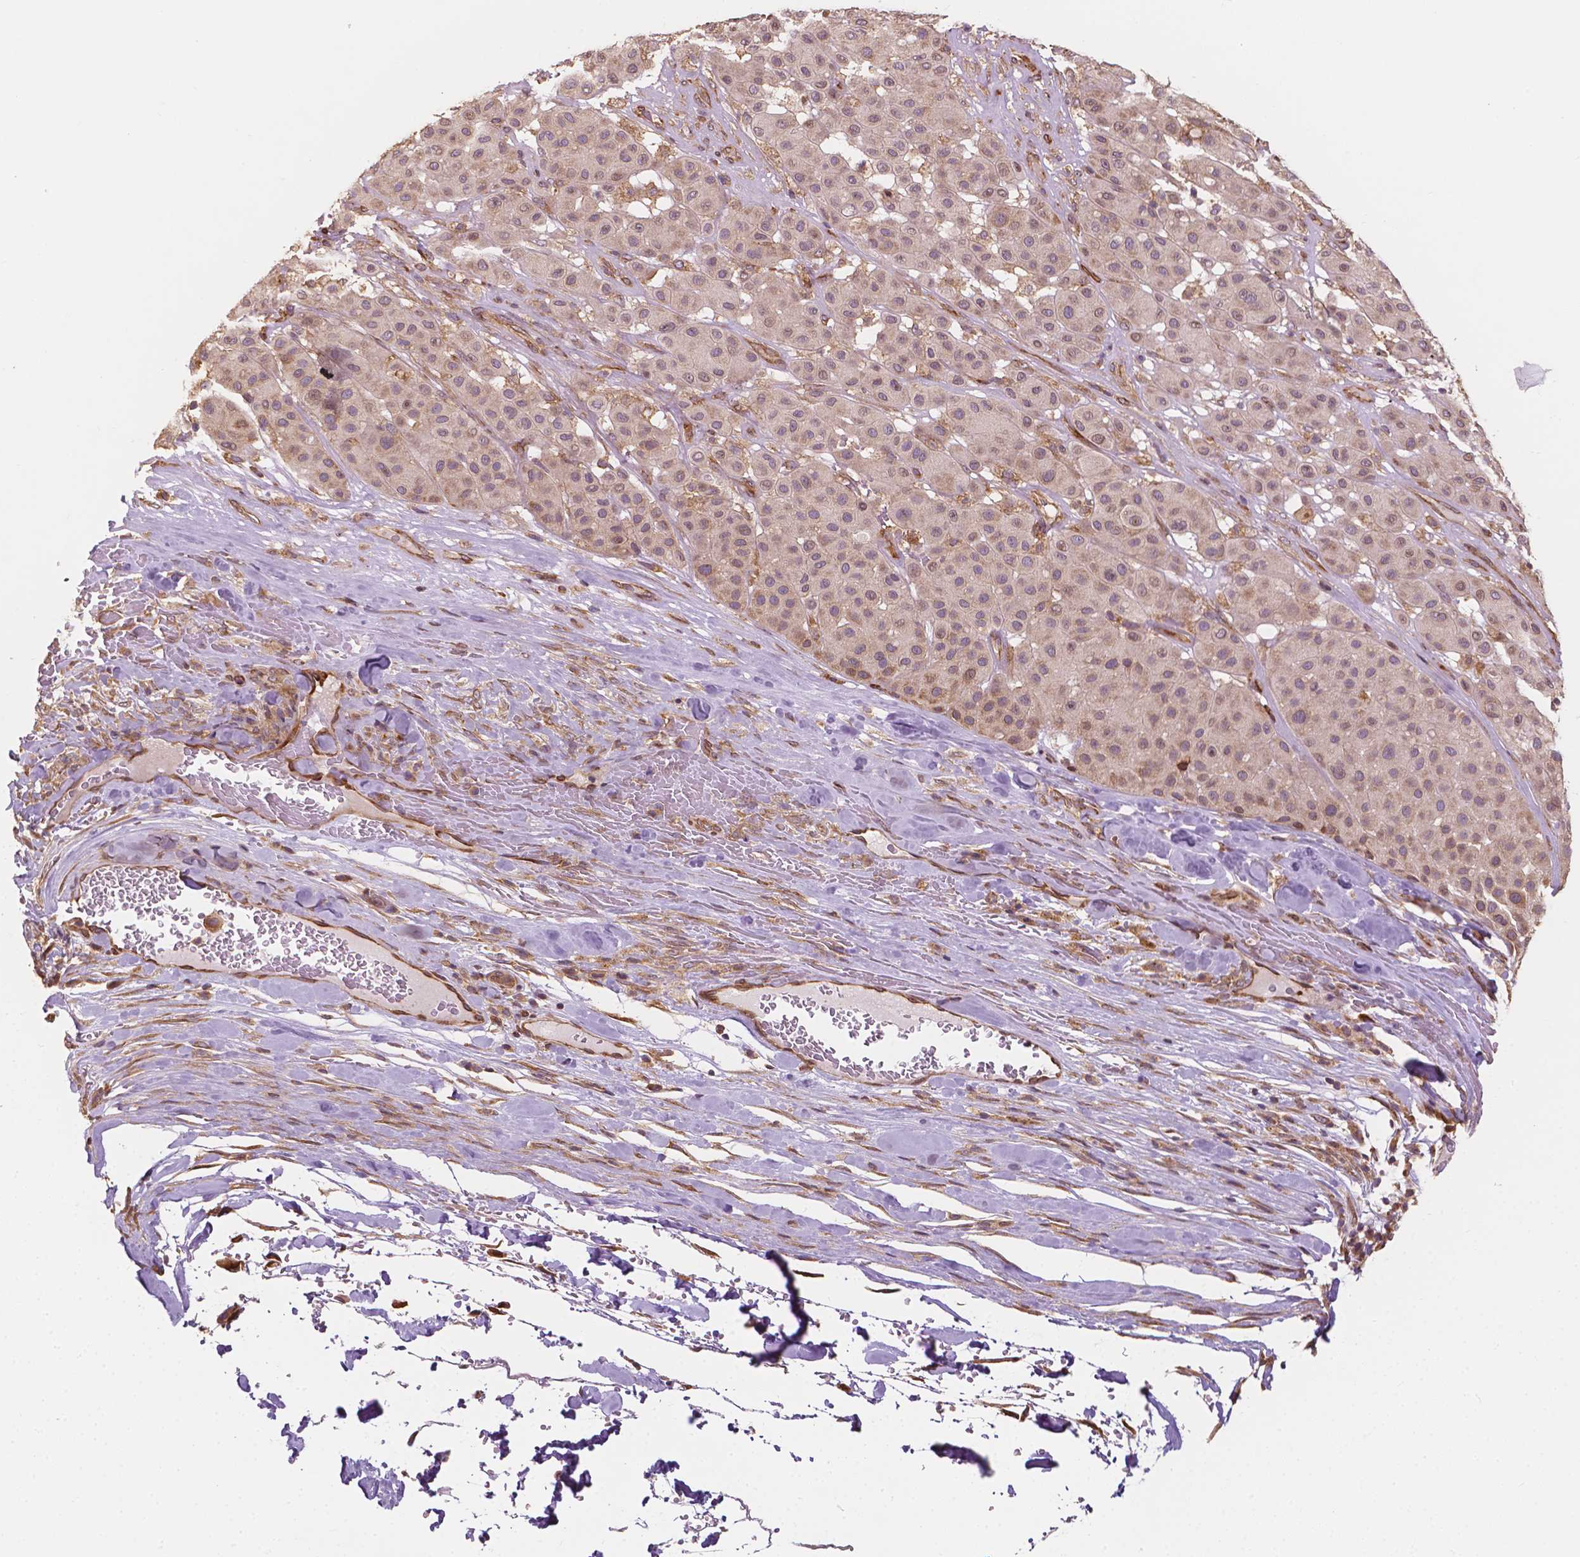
{"staining": {"intensity": "weak", "quantity": "25%-75%", "location": "cytoplasmic/membranous"}, "tissue": "melanoma", "cell_type": "Tumor cells", "image_type": "cancer", "snomed": [{"axis": "morphology", "description": "Malignant melanoma, Metastatic site"}, {"axis": "topography", "description": "Smooth muscle"}], "caption": "DAB immunohistochemical staining of malignant melanoma (metastatic site) shows weak cytoplasmic/membranous protein expression in about 25%-75% of tumor cells. The staining was performed using DAB, with brown indicating positive protein expression. Nuclei are stained blue with hematoxylin.", "gene": "G3BP1", "patient": {"sex": "male", "age": 41}}